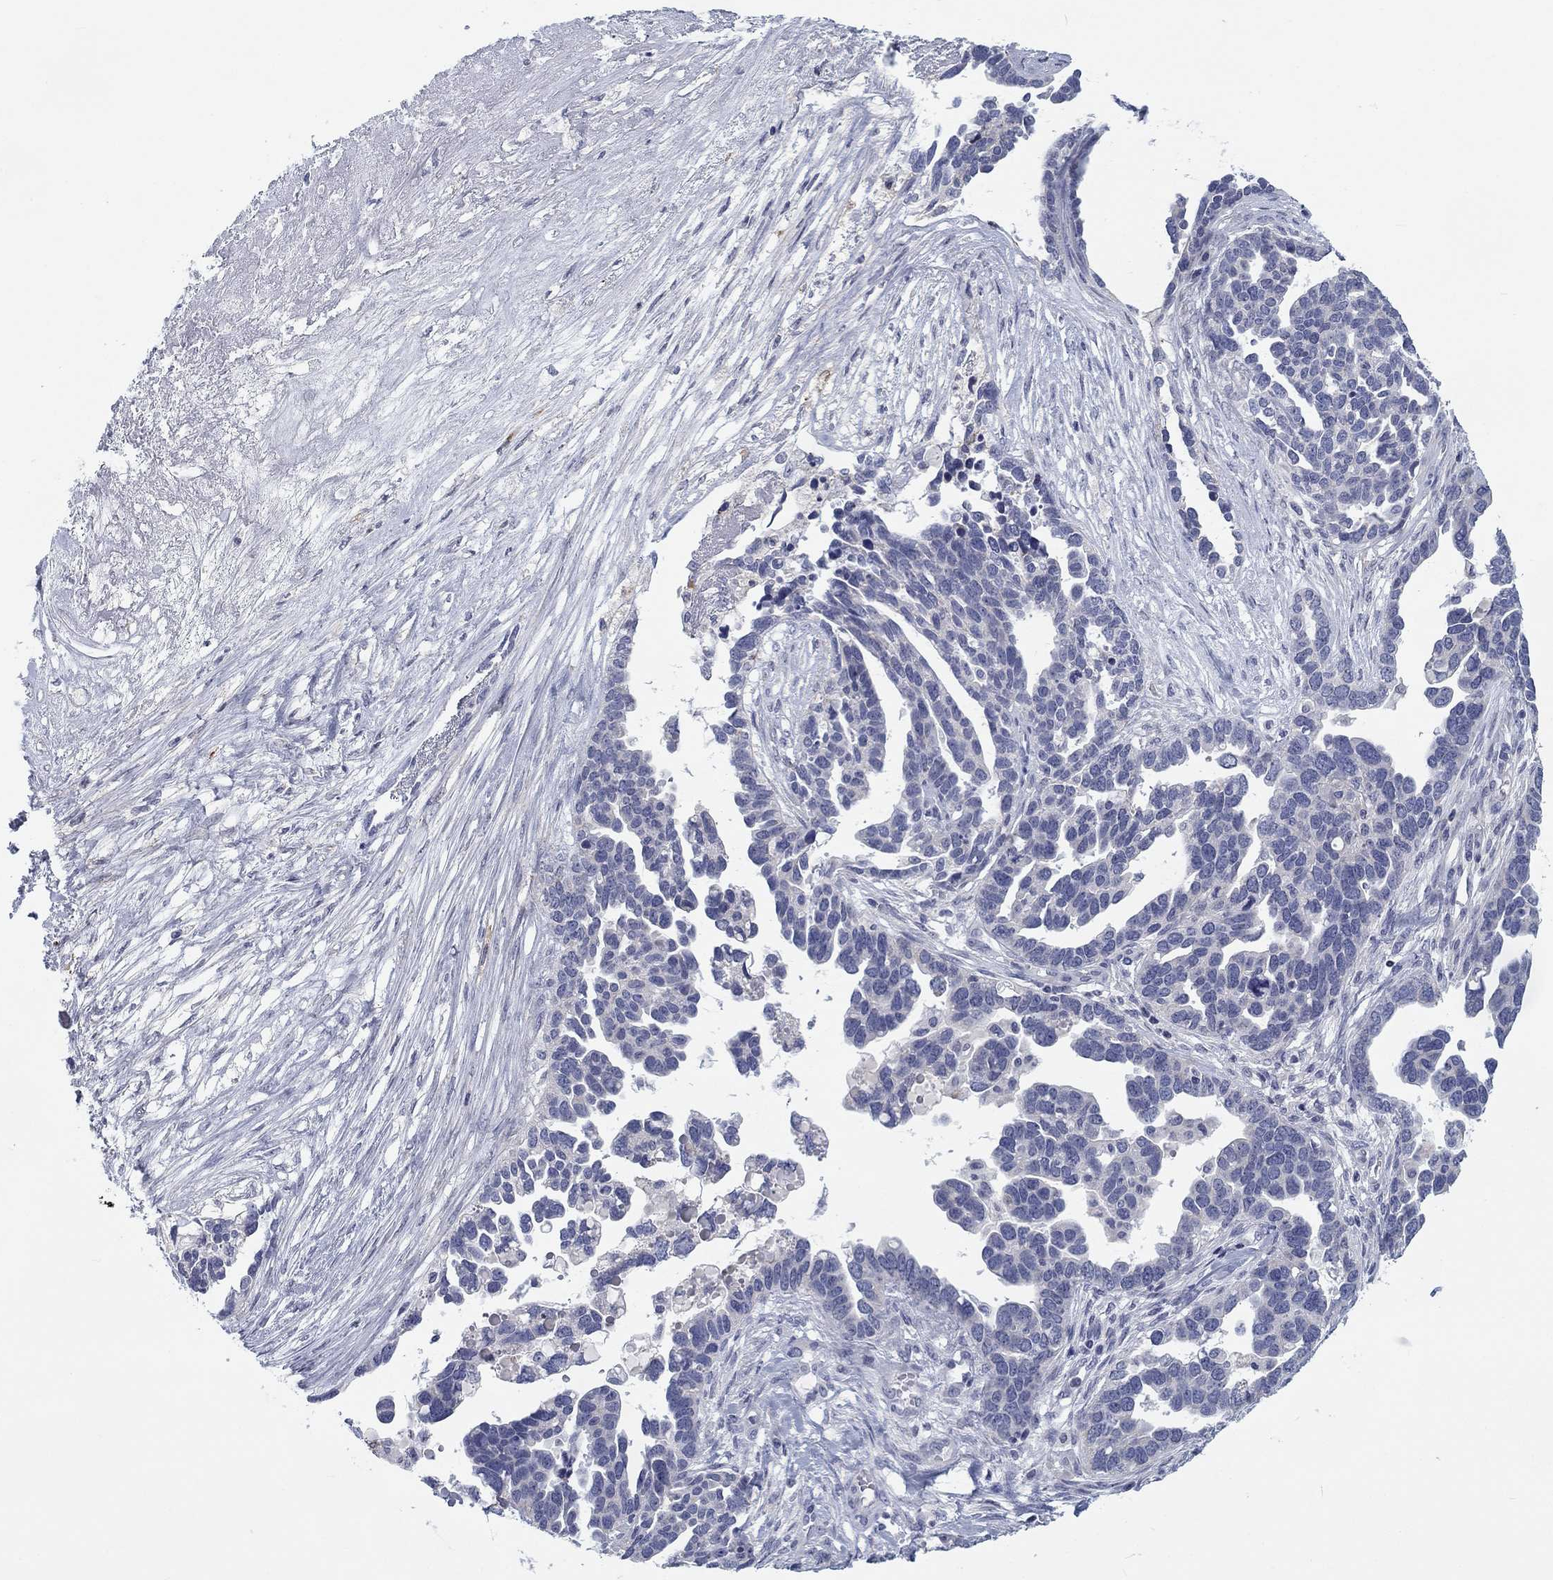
{"staining": {"intensity": "negative", "quantity": "none", "location": "none"}, "tissue": "ovarian cancer", "cell_type": "Tumor cells", "image_type": "cancer", "snomed": [{"axis": "morphology", "description": "Cystadenocarcinoma, serous, NOS"}, {"axis": "topography", "description": "Ovary"}], "caption": "An IHC micrograph of ovarian serous cystadenocarcinoma is shown. There is no staining in tumor cells of ovarian serous cystadenocarcinoma. The staining was performed using DAB to visualize the protein expression in brown, while the nuclei were stained in blue with hematoxylin (Magnification: 20x).", "gene": "CALB1", "patient": {"sex": "female", "age": 54}}